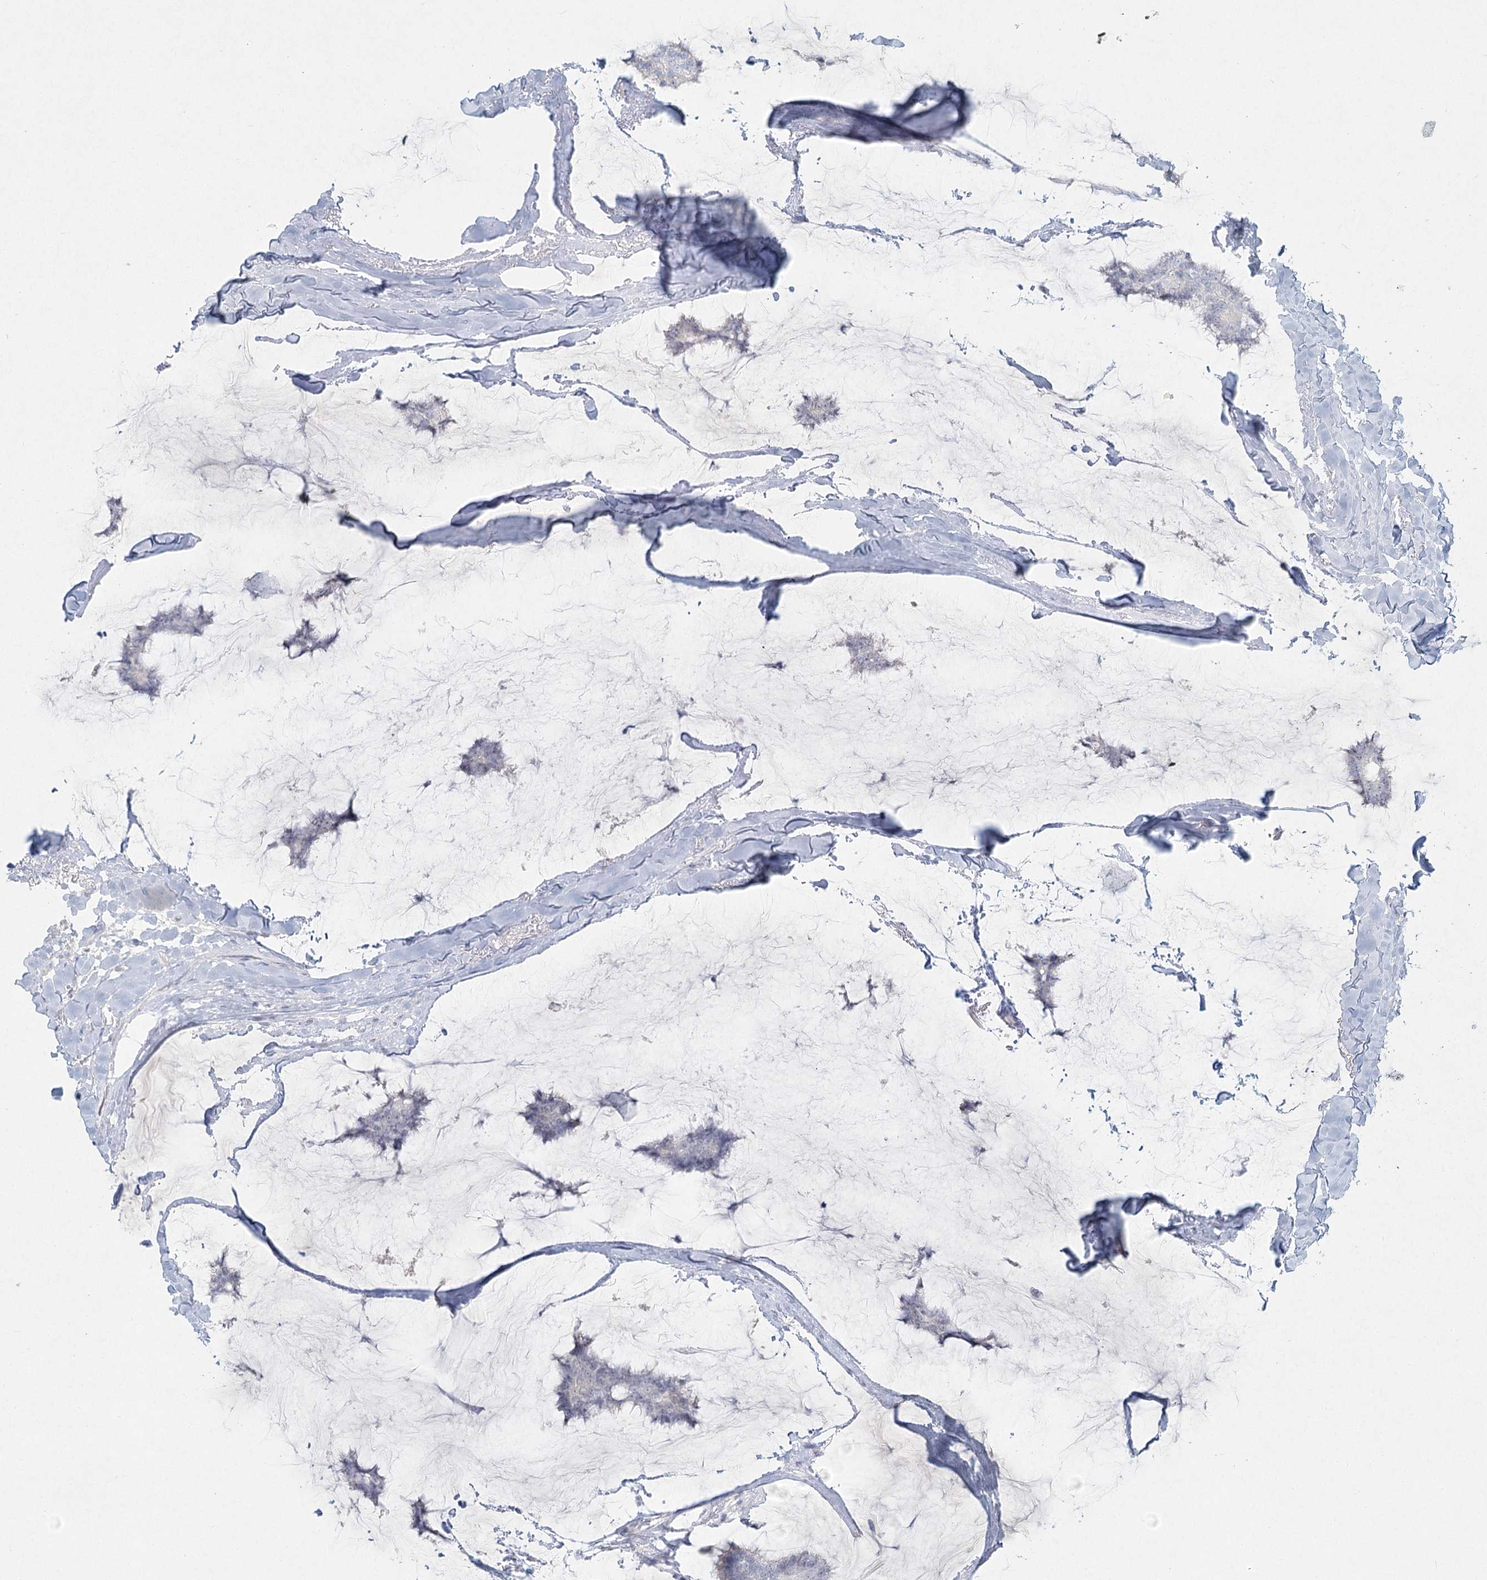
{"staining": {"intensity": "negative", "quantity": "none", "location": "none"}, "tissue": "breast cancer", "cell_type": "Tumor cells", "image_type": "cancer", "snomed": [{"axis": "morphology", "description": "Duct carcinoma"}, {"axis": "topography", "description": "Breast"}], "caption": "Tumor cells show no significant protein expression in breast cancer.", "gene": "LRP2BP", "patient": {"sex": "female", "age": 93}}